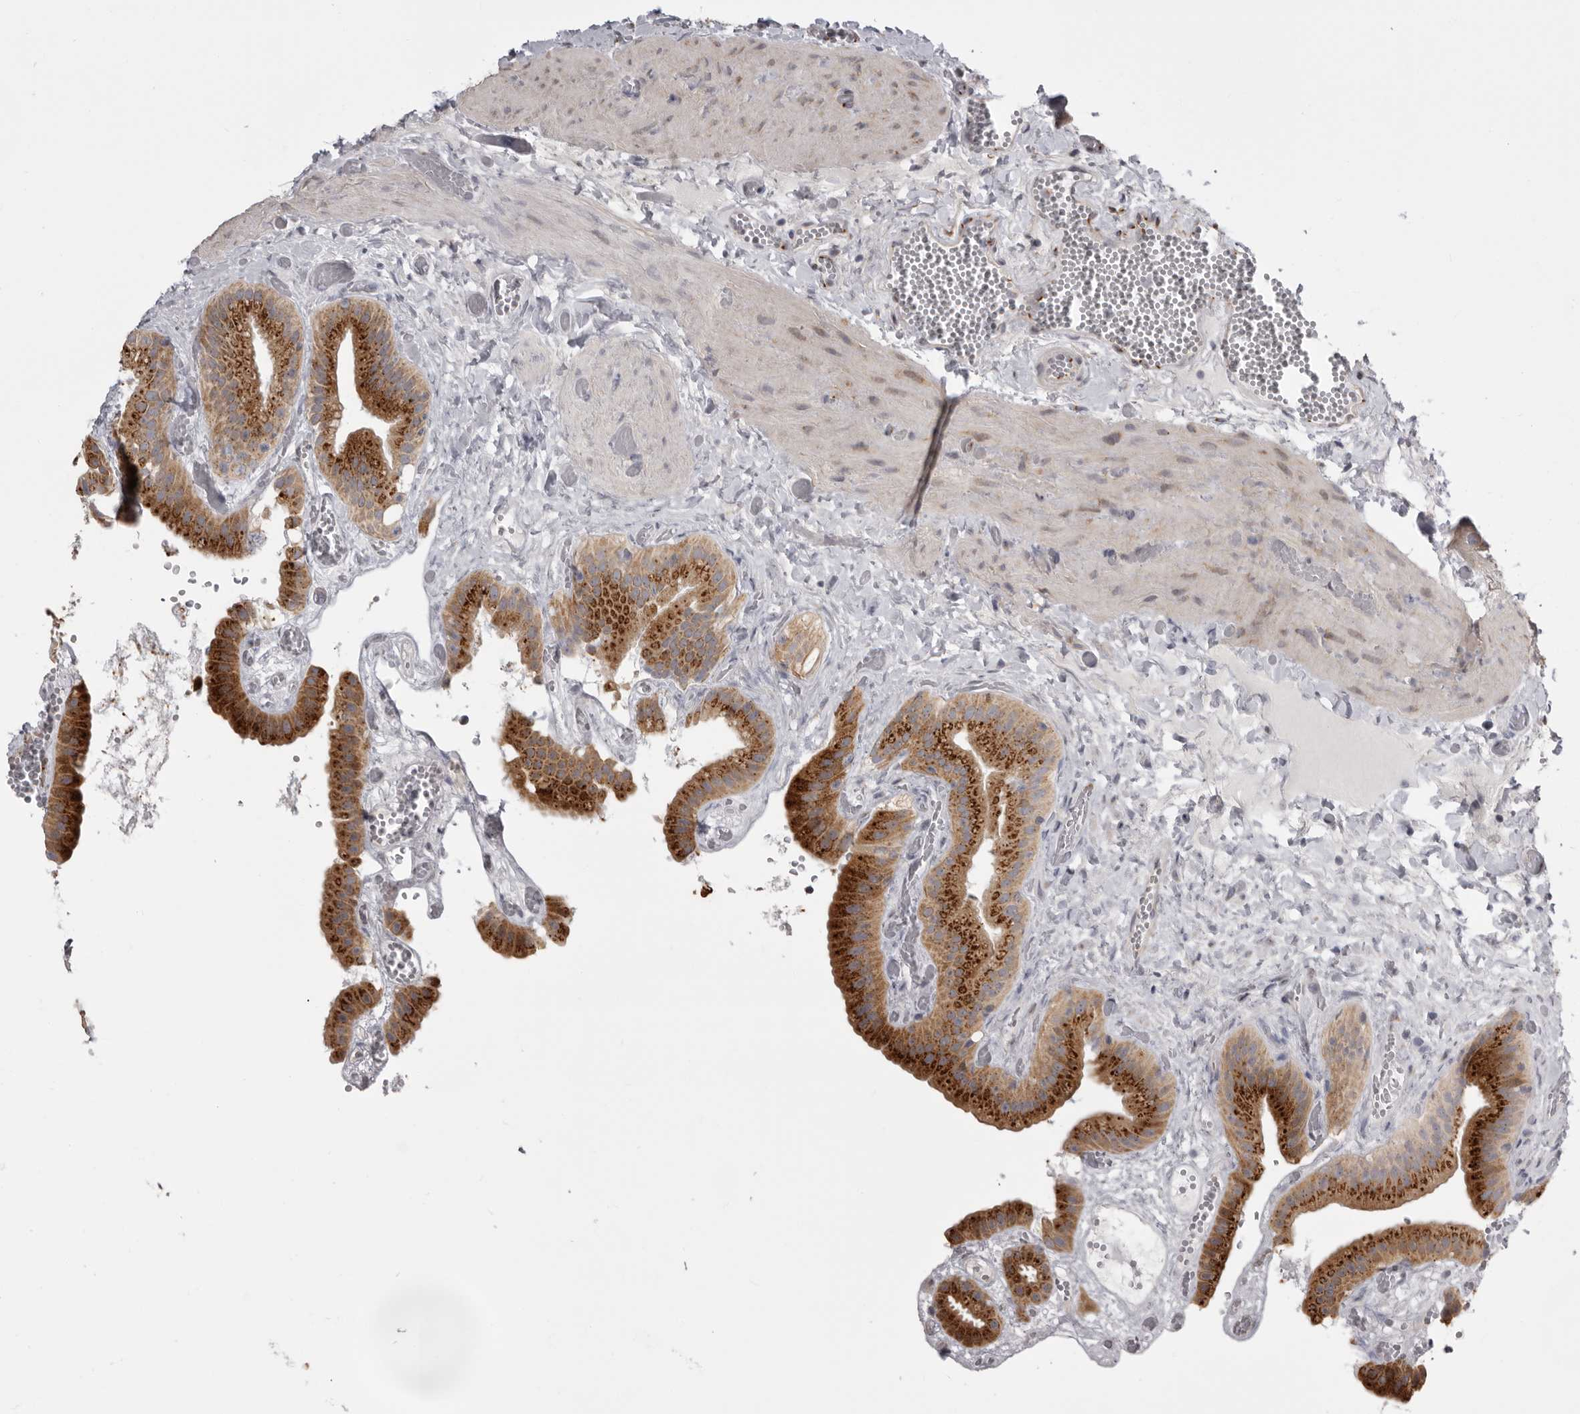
{"staining": {"intensity": "strong", "quantity": ">75%", "location": "cytoplasmic/membranous"}, "tissue": "gallbladder", "cell_type": "Glandular cells", "image_type": "normal", "snomed": [{"axis": "morphology", "description": "Normal tissue, NOS"}, {"axis": "topography", "description": "Gallbladder"}], "caption": "A histopathology image of human gallbladder stained for a protein demonstrates strong cytoplasmic/membranous brown staining in glandular cells. Using DAB (3,3'-diaminobenzidine) (brown) and hematoxylin (blue) stains, captured at high magnification using brightfield microscopy.", "gene": "WDR47", "patient": {"sex": "female", "age": 64}}